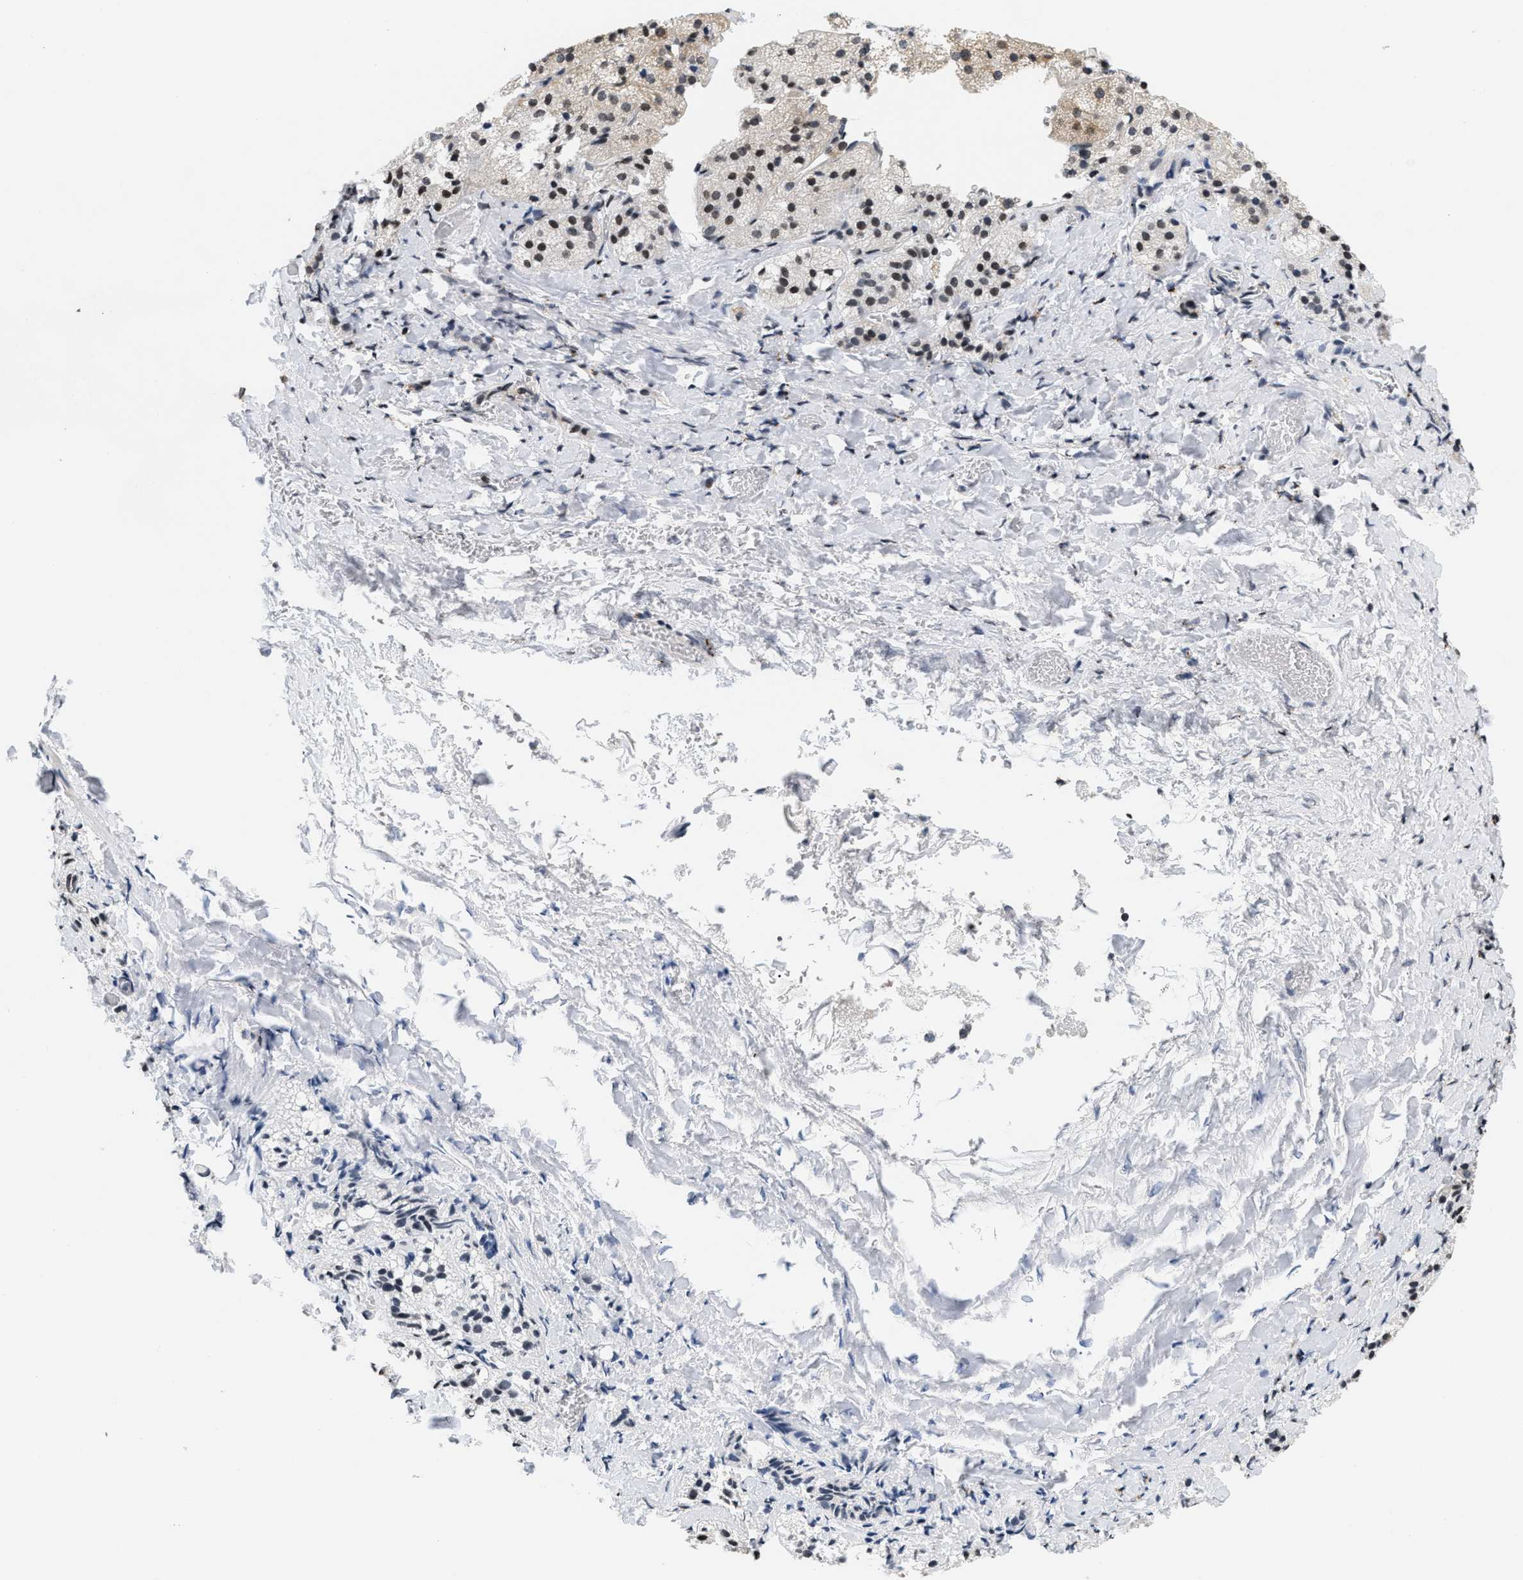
{"staining": {"intensity": "weak", "quantity": ">75%", "location": "cytoplasmic/membranous,nuclear"}, "tissue": "adrenal gland", "cell_type": "Glandular cells", "image_type": "normal", "snomed": [{"axis": "morphology", "description": "Normal tissue, NOS"}, {"axis": "topography", "description": "Adrenal gland"}], "caption": "Immunohistochemical staining of normal adrenal gland demonstrates weak cytoplasmic/membranous,nuclear protein expression in about >75% of glandular cells. (DAB (3,3'-diaminobenzidine) IHC with brightfield microscopy, high magnification).", "gene": "RAF1", "patient": {"sex": "female", "age": 44}}